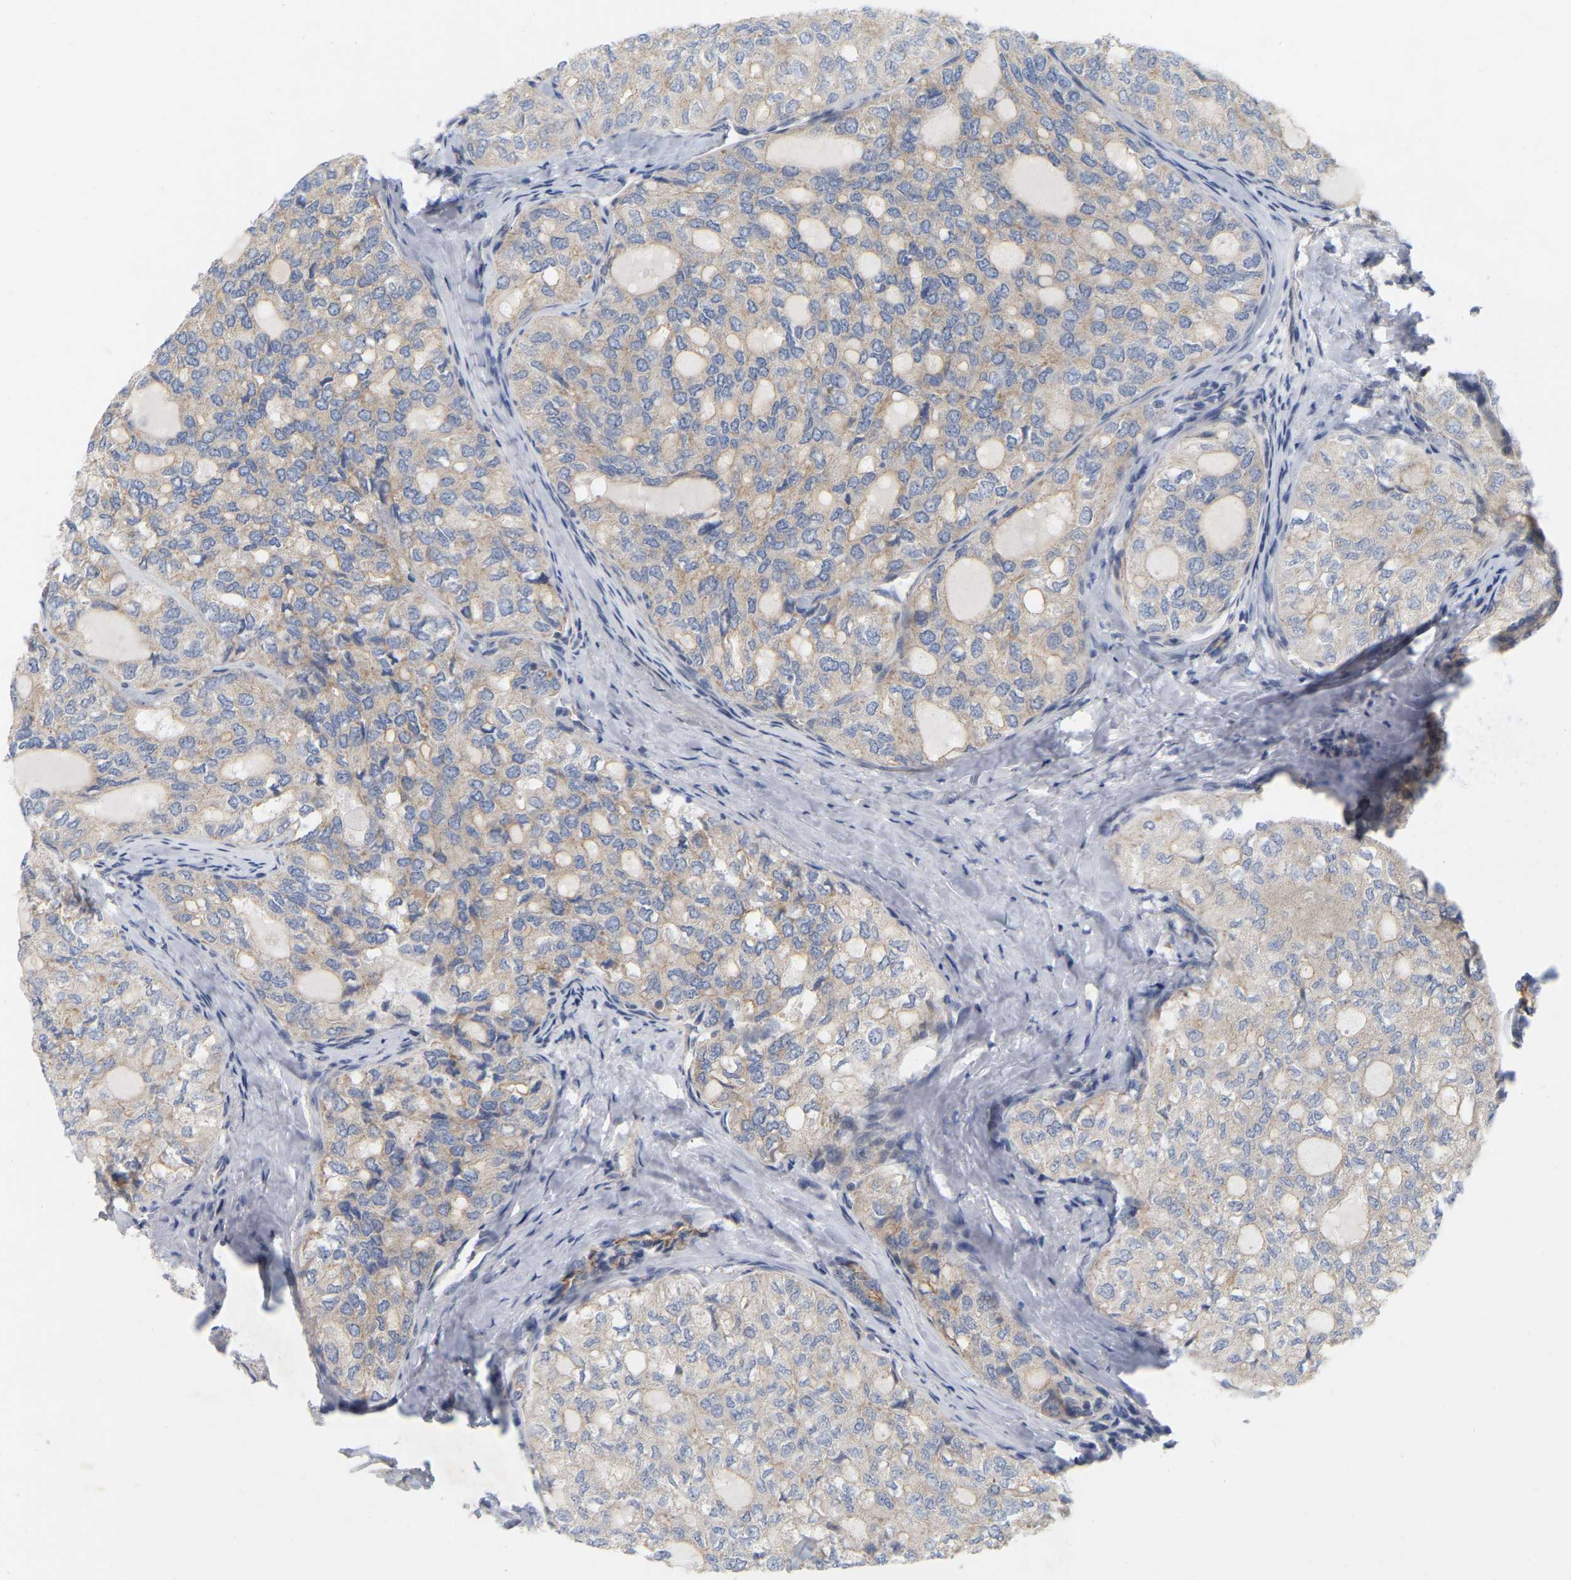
{"staining": {"intensity": "weak", "quantity": ">75%", "location": "cytoplasmic/membranous"}, "tissue": "thyroid cancer", "cell_type": "Tumor cells", "image_type": "cancer", "snomed": [{"axis": "morphology", "description": "Follicular adenoma carcinoma, NOS"}, {"axis": "topography", "description": "Thyroid gland"}], "caption": "Follicular adenoma carcinoma (thyroid) tissue displays weak cytoplasmic/membranous staining in about >75% of tumor cells", "gene": "MINDY4", "patient": {"sex": "male", "age": 75}}